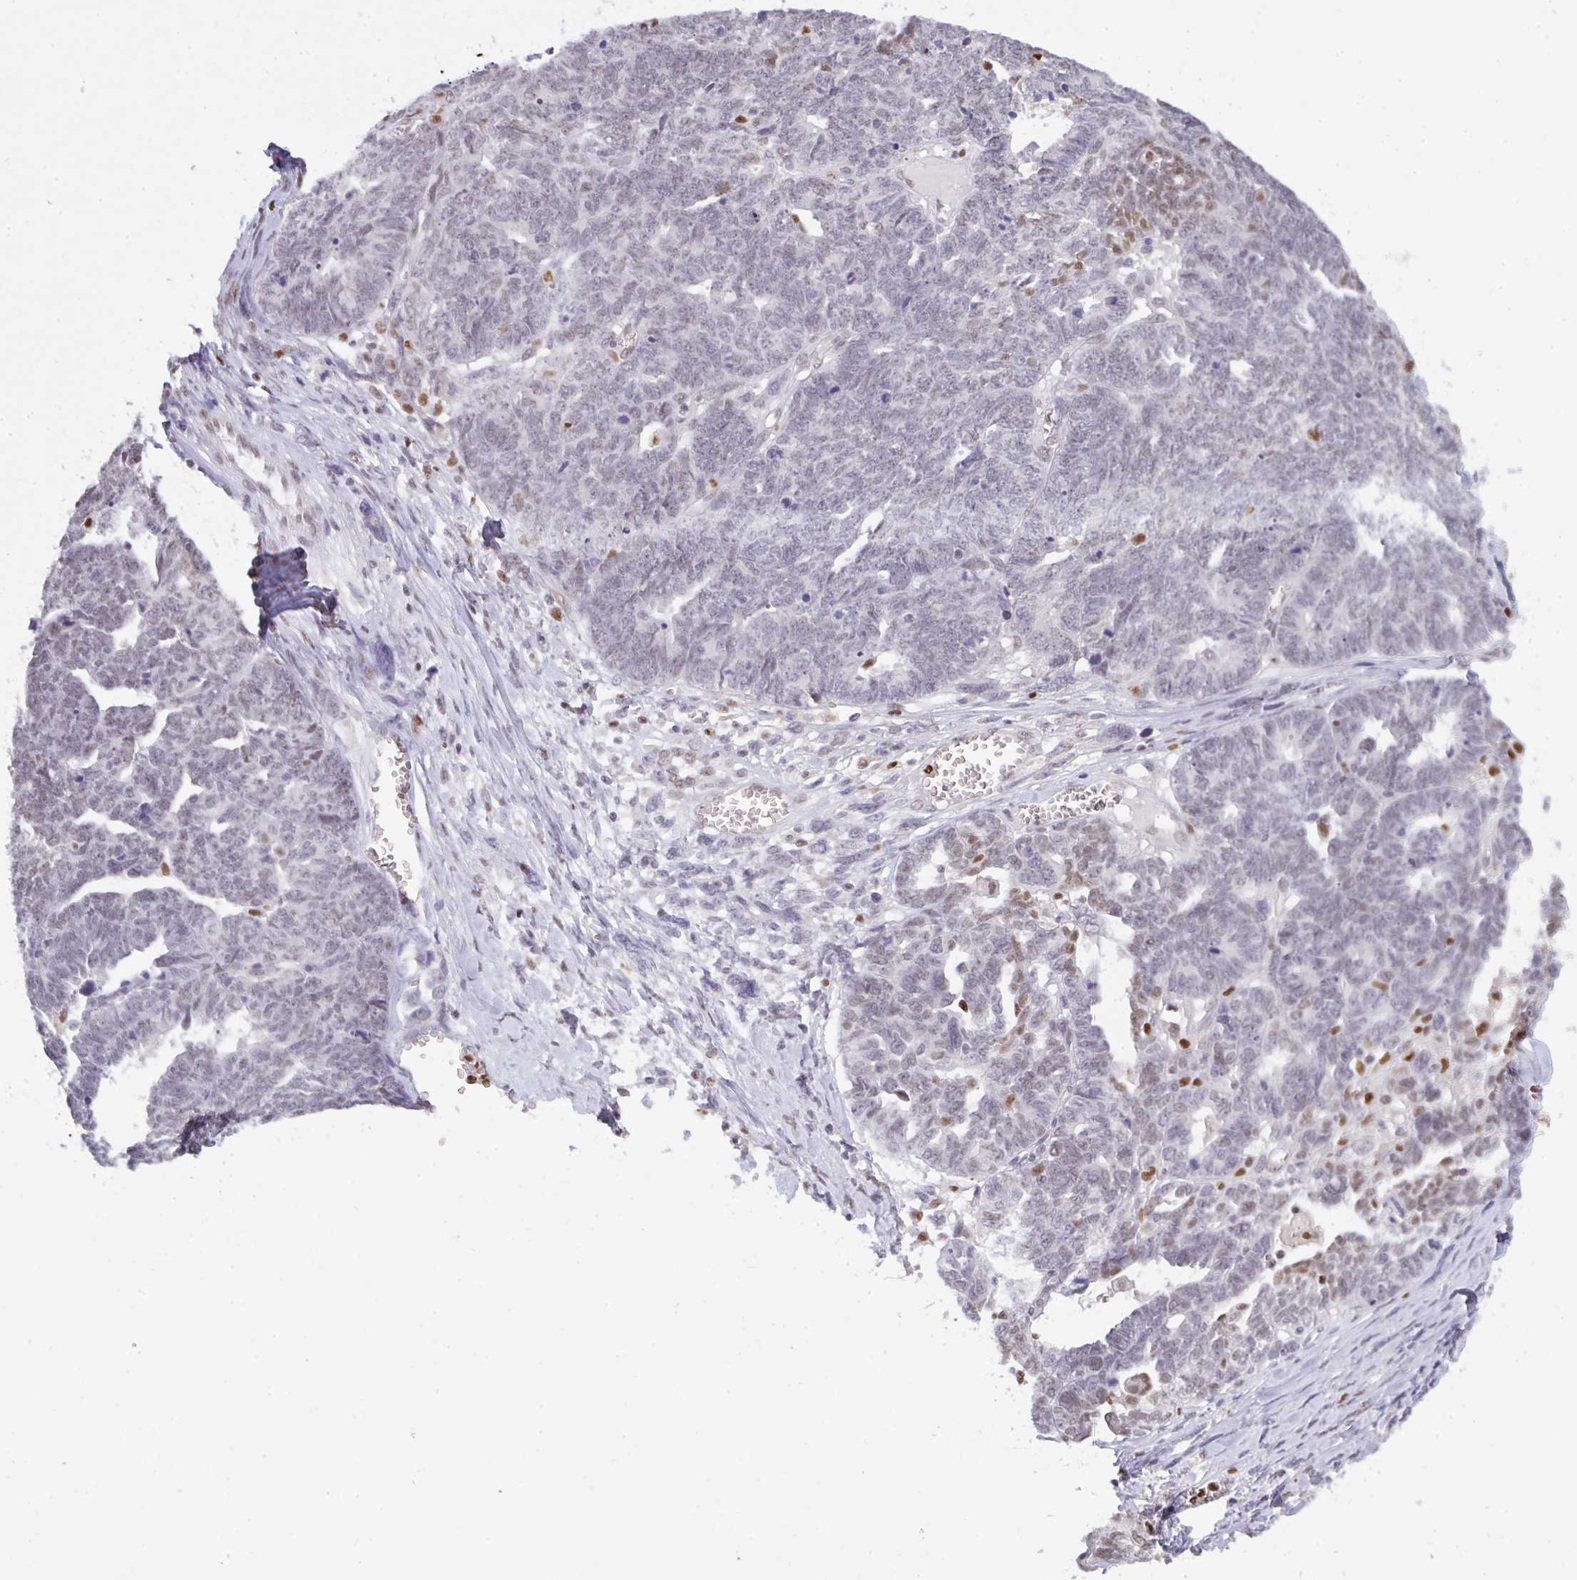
{"staining": {"intensity": "negative", "quantity": "none", "location": "none"}, "tissue": "ovarian cancer", "cell_type": "Tumor cells", "image_type": "cancer", "snomed": [{"axis": "morphology", "description": "Cystadenocarcinoma, serous, NOS"}, {"axis": "topography", "description": "Ovary"}], "caption": "High magnification brightfield microscopy of serous cystadenocarcinoma (ovarian) stained with DAB (3,3'-diaminobenzidine) (brown) and counterstained with hematoxylin (blue): tumor cells show no significant positivity. (DAB IHC, high magnification).", "gene": "BBX", "patient": {"sex": "female", "age": 79}}